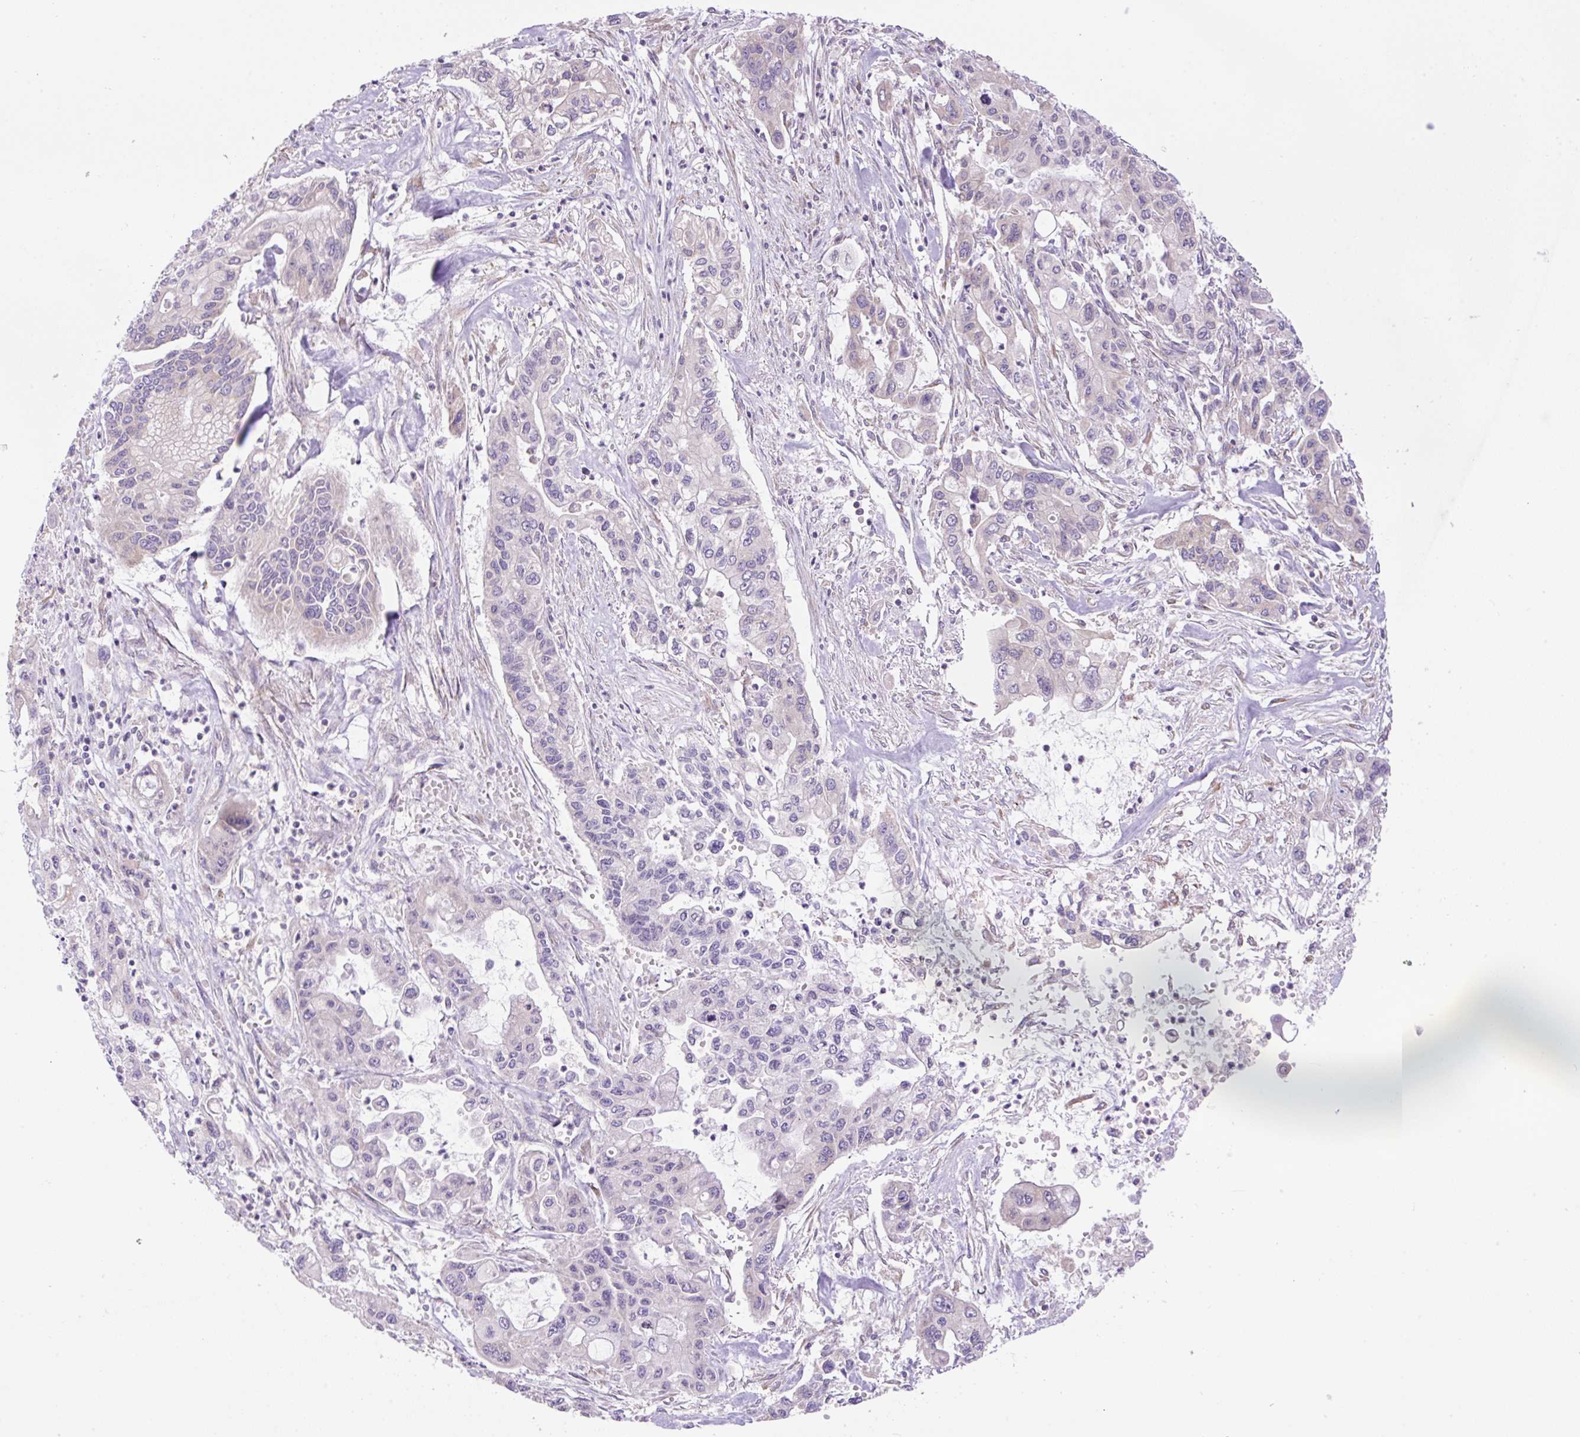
{"staining": {"intensity": "negative", "quantity": "none", "location": "none"}, "tissue": "pancreatic cancer", "cell_type": "Tumor cells", "image_type": "cancer", "snomed": [{"axis": "morphology", "description": "Adenocarcinoma, NOS"}, {"axis": "topography", "description": "Pancreas"}], "caption": "DAB (3,3'-diaminobenzidine) immunohistochemical staining of human pancreatic cancer (adenocarcinoma) displays no significant expression in tumor cells. (Stains: DAB immunohistochemistry (IHC) with hematoxylin counter stain, Microscopy: brightfield microscopy at high magnification).", "gene": "POFUT1", "patient": {"sex": "male", "age": 62}}